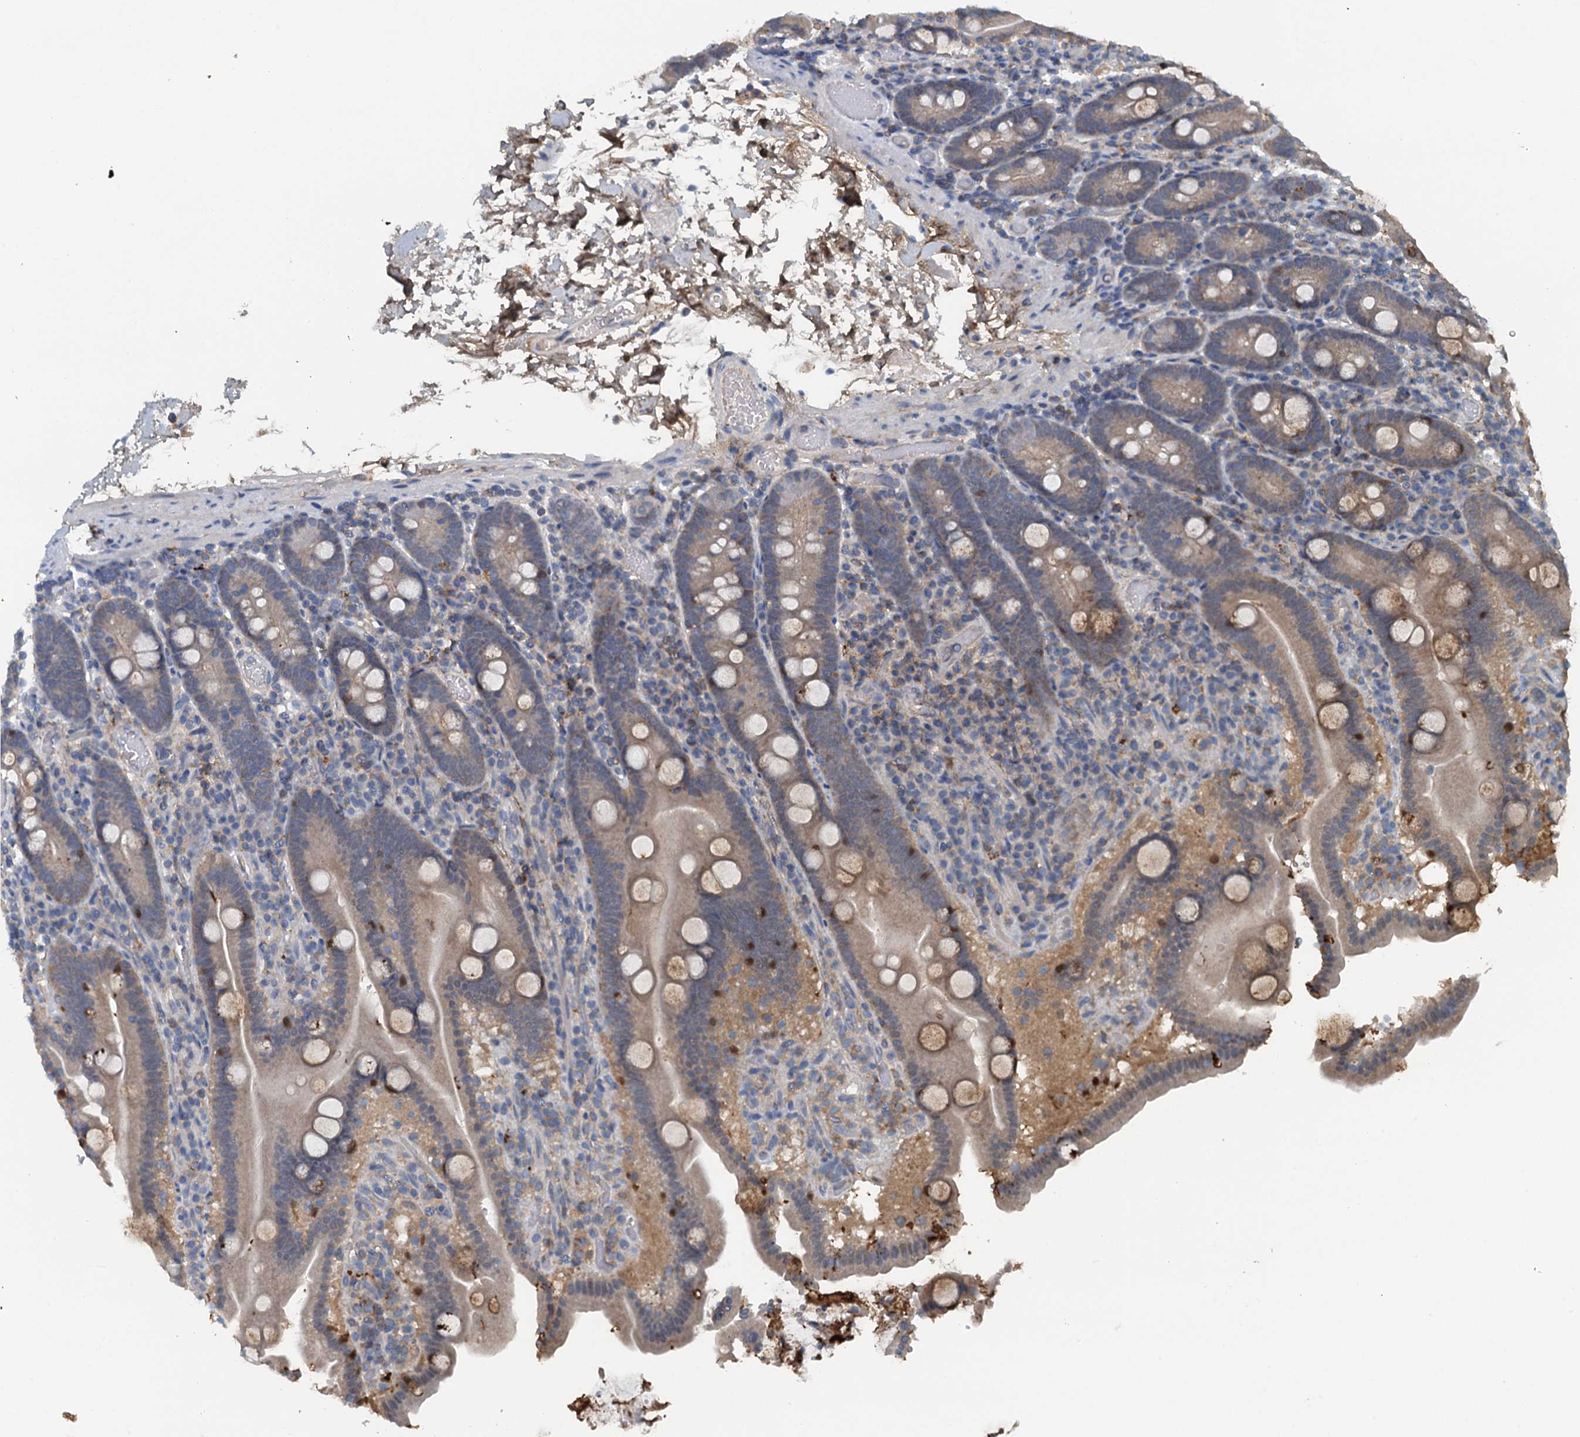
{"staining": {"intensity": "moderate", "quantity": "25%-75%", "location": "cytoplasmic/membranous"}, "tissue": "duodenum", "cell_type": "Glandular cells", "image_type": "normal", "snomed": [{"axis": "morphology", "description": "Normal tissue, NOS"}, {"axis": "topography", "description": "Duodenum"}], "caption": "Duodenum stained with DAB IHC exhibits medium levels of moderate cytoplasmic/membranous expression in about 25%-75% of glandular cells.", "gene": "THAP10", "patient": {"sex": "male", "age": 55}}